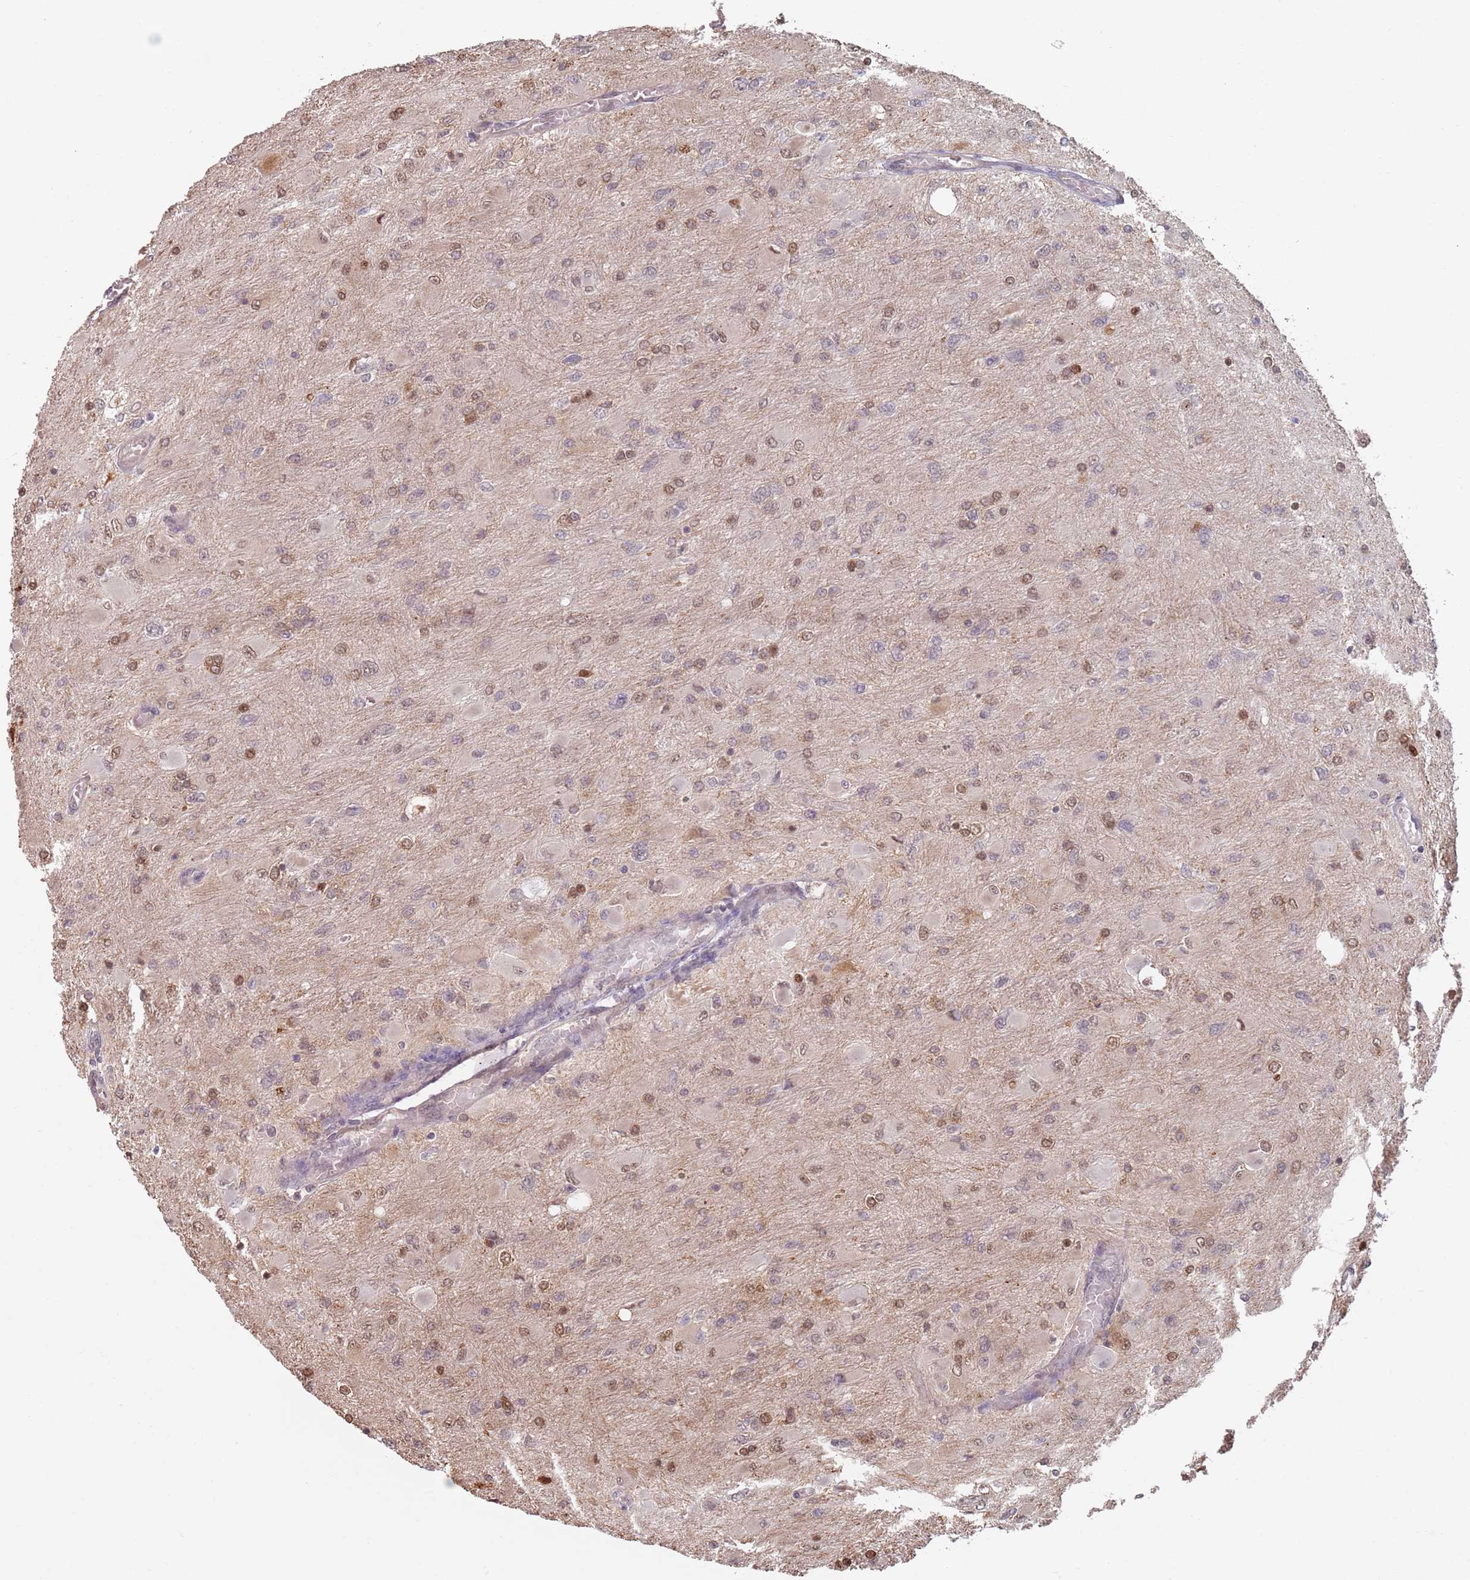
{"staining": {"intensity": "weak", "quantity": "25%-75%", "location": "nuclear"}, "tissue": "glioma", "cell_type": "Tumor cells", "image_type": "cancer", "snomed": [{"axis": "morphology", "description": "Glioma, malignant, High grade"}, {"axis": "topography", "description": "Cerebral cortex"}], "caption": "The immunohistochemical stain shows weak nuclear staining in tumor cells of glioma tissue.", "gene": "PLSCR5", "patient": {"sex": "female", "age": 36}}